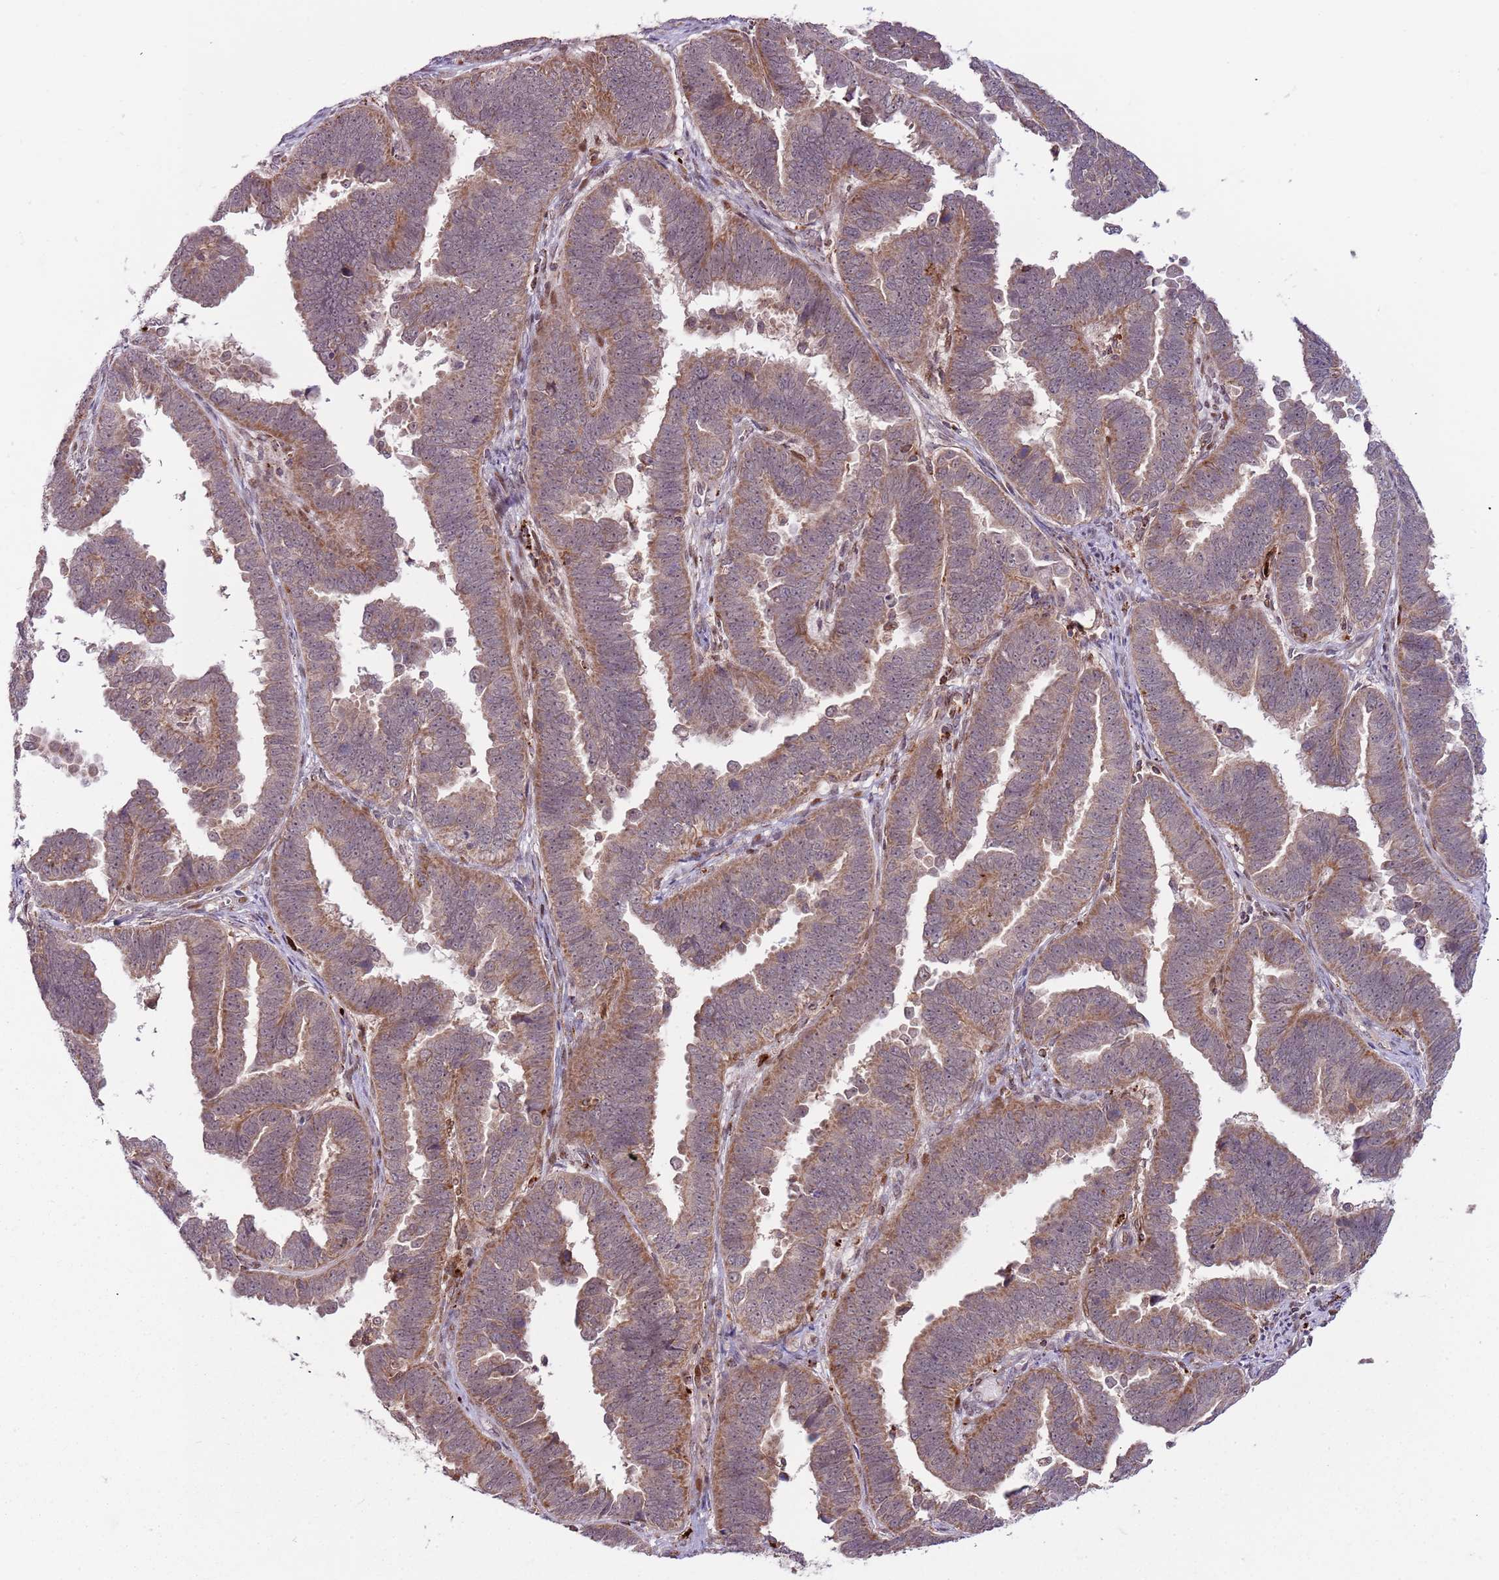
{"staining": {"intensity": "moderate", "quantity": "25%-75%", "location": "cytoplasmic/membranous"}, "tissue": "endometrial cancer", "cell_type": "Tumor cells", "image_type": "cancer", "snomed": [{"axis": "morphology", "description": "Adenocarcinoma, NOS"}, {"axis": "topography", "description": "Endometrium"}], "caption": "Protein expression analysis of human endometrial cancer (adenocarcinoma) reveals moderate cytoplasmic/membranous positivity in approximately 25%-75% of tumor cells.", "gene": "ULK3", "patient": {"sex": "female", "age": 75}}